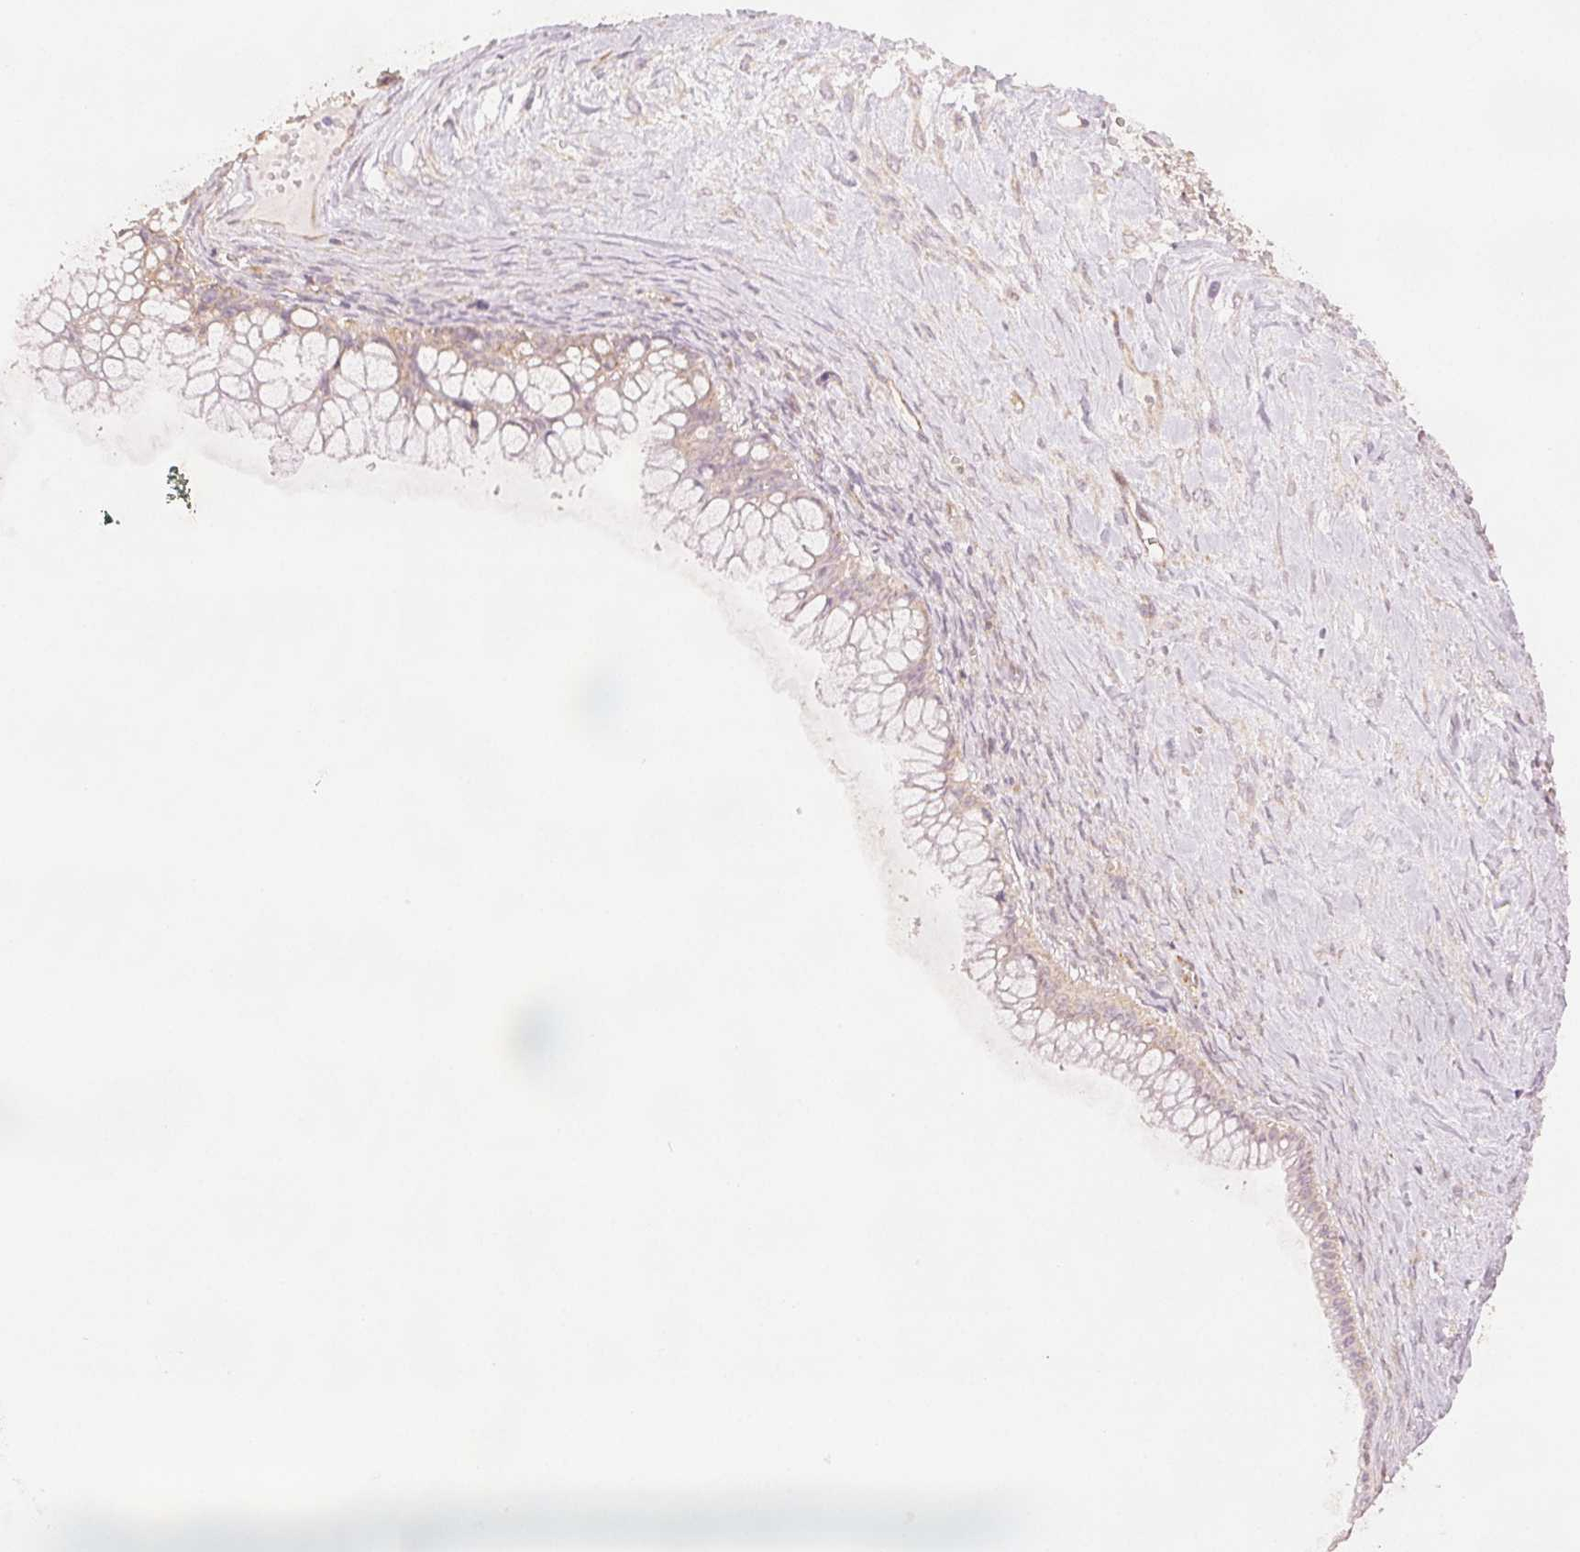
{"staining": {"intensity": "weak", "quantity": "<25%", "location": "cytoplasmic/membranous"}, "tissue": "ovarian cancer", "cell_type": "Tumor cells", "image_type": "cancer", "snomed": [{"axis": "morphology", "description": "Cystadenocarcinoma, mucinous, NOS"}, {"axis": "topography", "description": "Ovary"}], "caption": "Human ovarian mucinous cystadenocarcinoma stained for a protein using IHC exhibits no positivity in tumor cells.", "gene": "DIAPH2", "patient": {"sex": "female", "age": 41}}